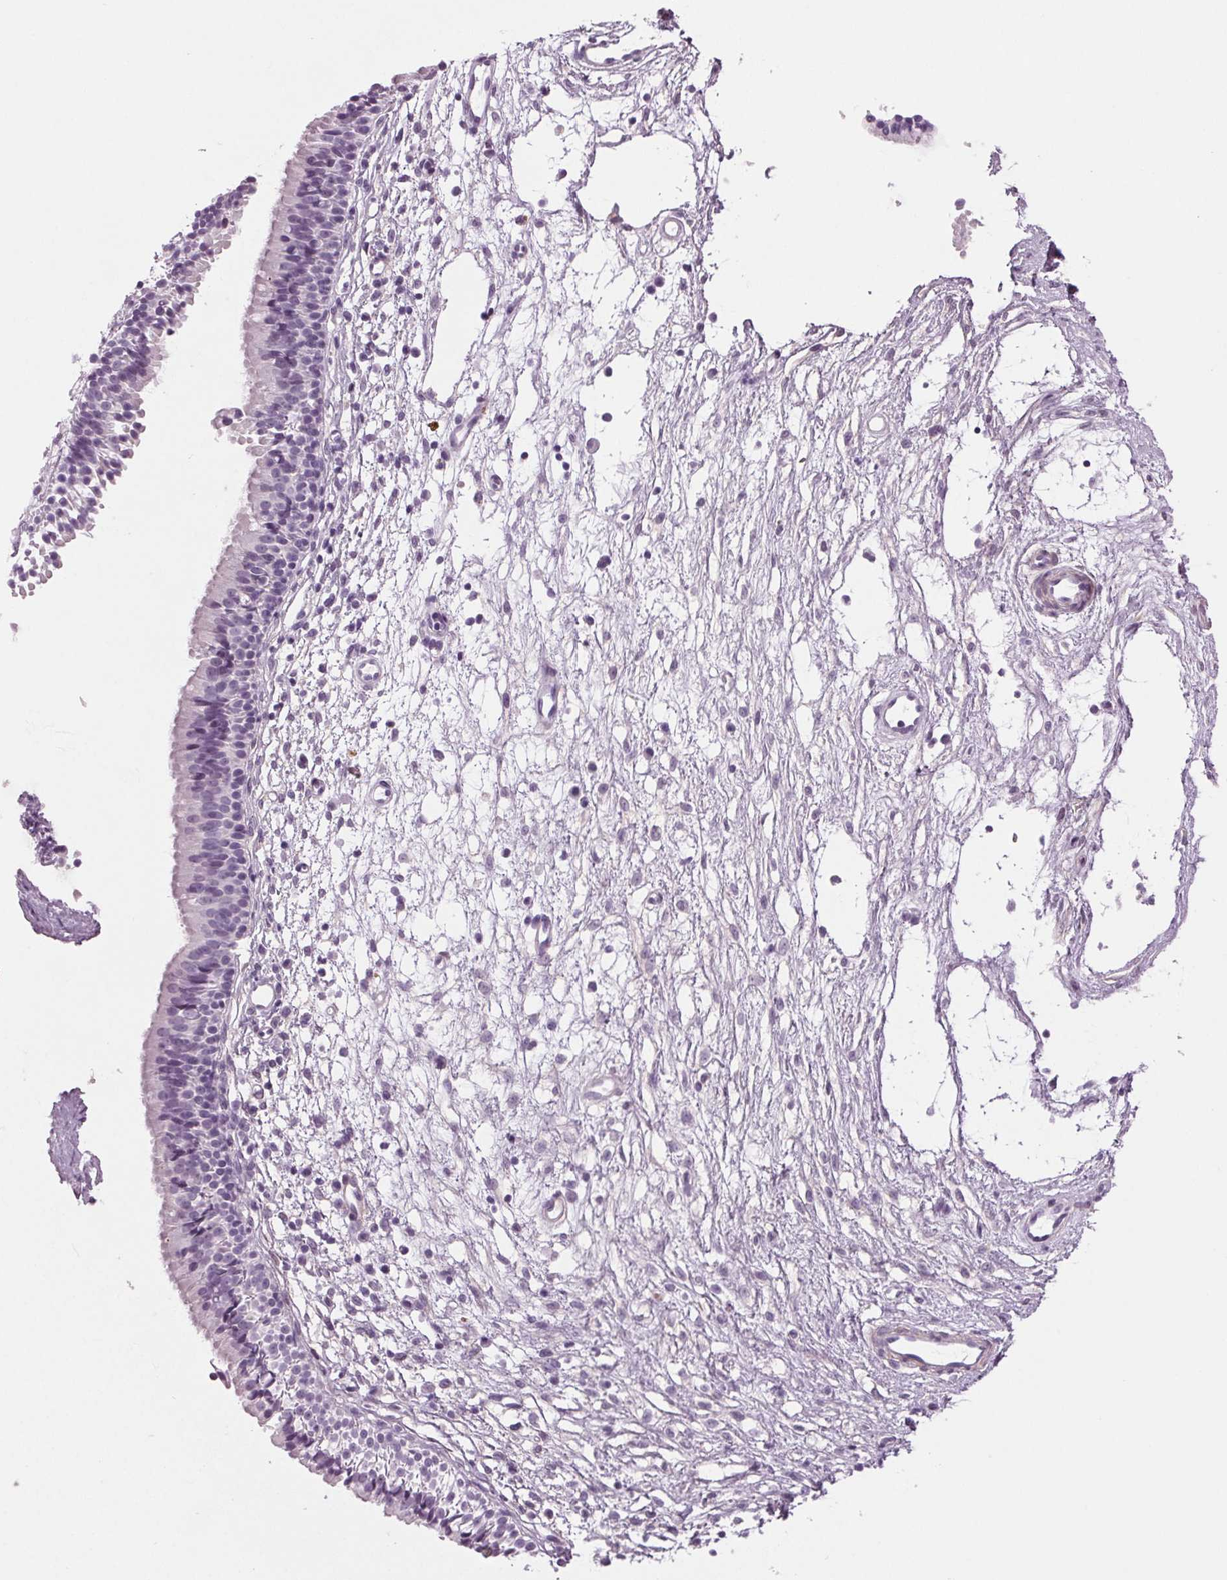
{"staining": {"intensity": "negative", "quantity": "none", "location": "none"}, "tissue": "nasopharynx", "cell_type": "Respiratory epithelial cells", "image_type": "normal", "snomed": [{"axis": "morphology", "description": "Normal tissue, NOS"}, {"axis": "topography", "description": "Nasopharynx"}], "caption": "IHC image of unremarkable nasopharynx: human nasopharynx stained with DAB demonstrates no significant protein positivity in respiratory epithelial cells.", "gene": "BHLHE22", "patient": {"sex": "male", "age": 24}}